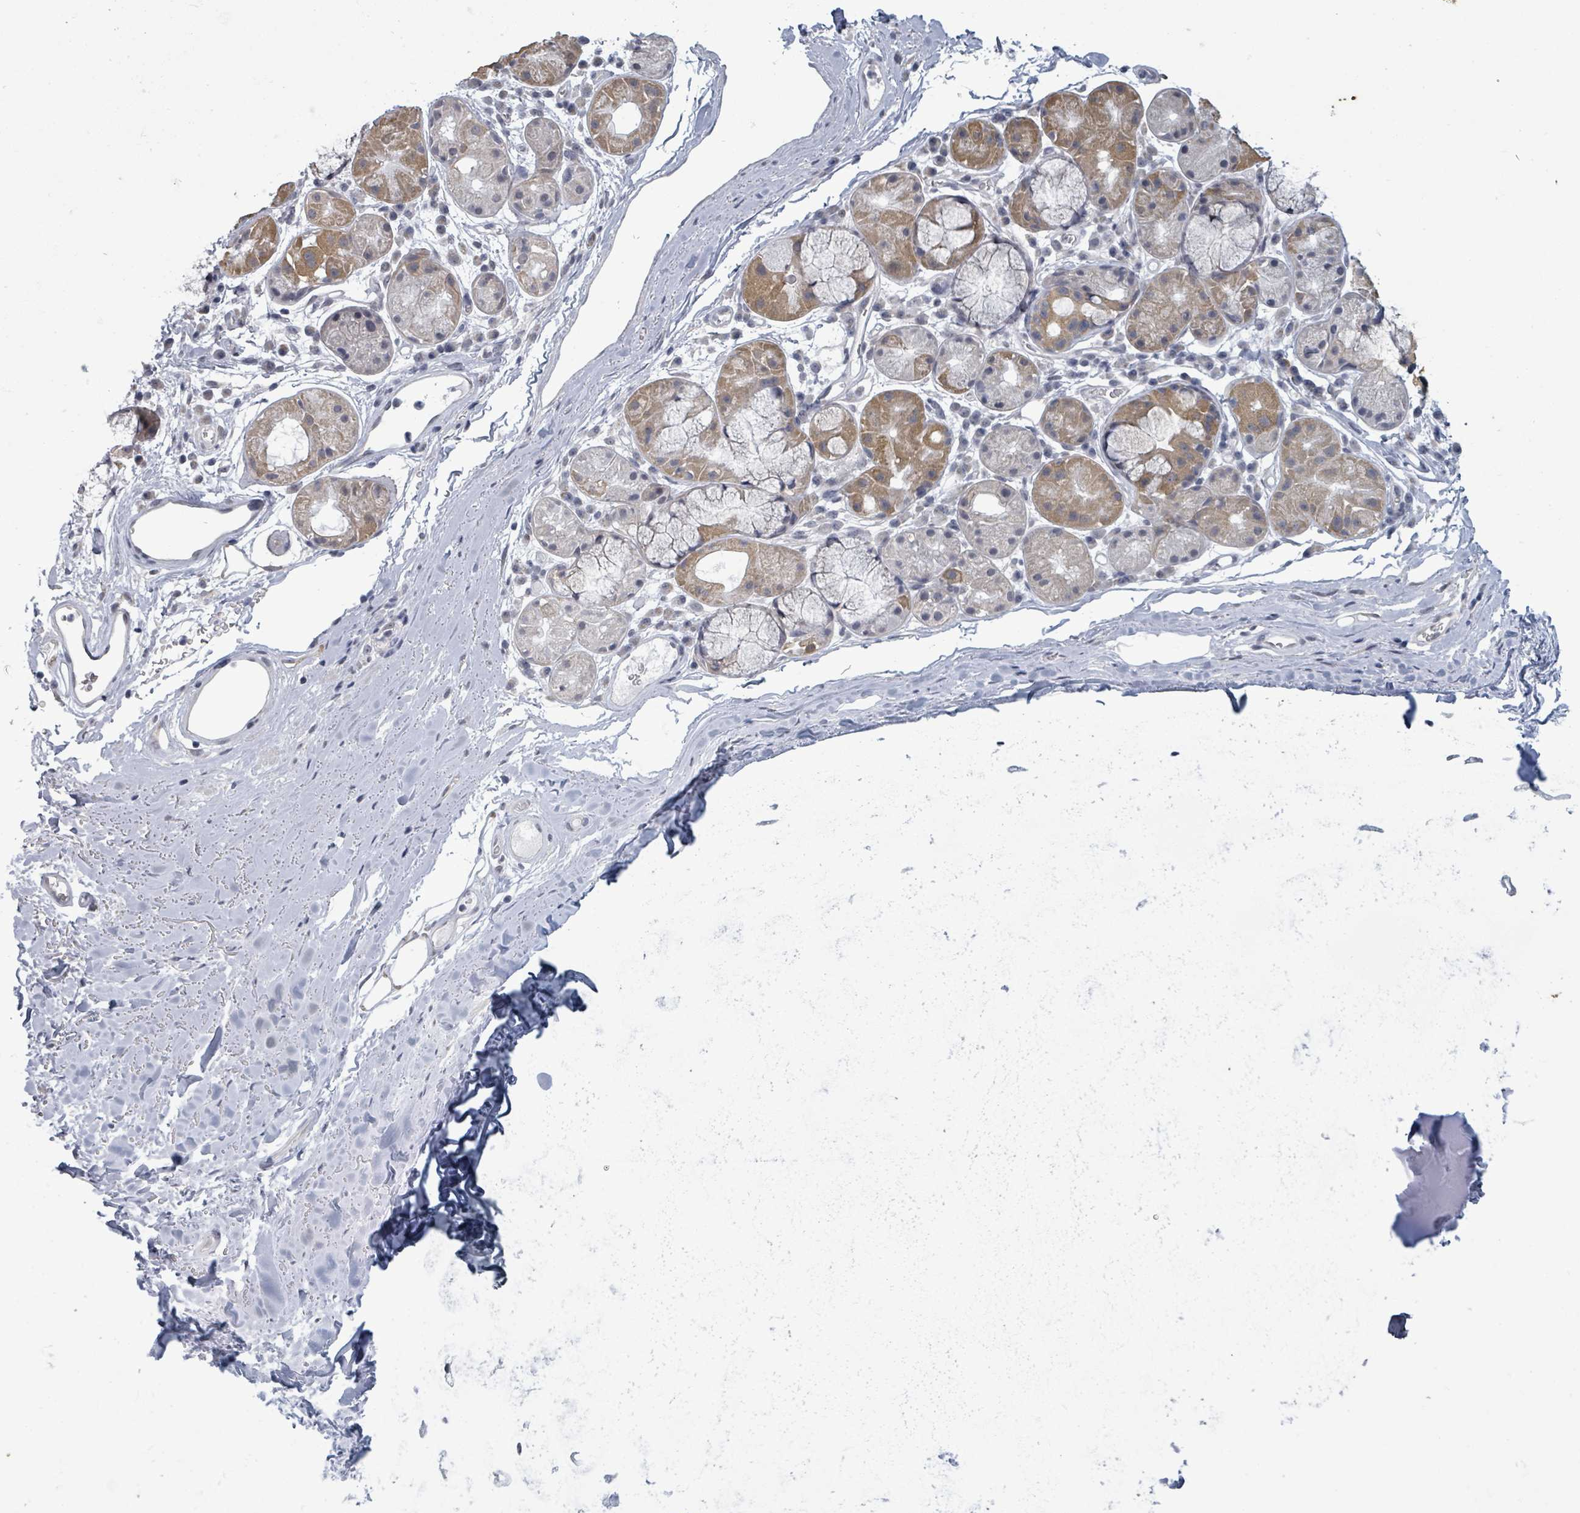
{"staining": {"intensity": "negative", "quantity": "none", "location": "none"}, "tissue": "adipose tissue", "cell_type": "Adipocytes", "image_type": "normal", "snomed": [{"axis": "morphology", "description": "Normal tissue, NOS"}, {"axis": "topography", "description": "Cartilage tissue"}], "caption": "This is an immunohistochemistry (IHC) image of normal adipose tissue. There is no expression in adipocytes.", "gene": "ASB12", "patient": {"sex": "male", "age": 80}}